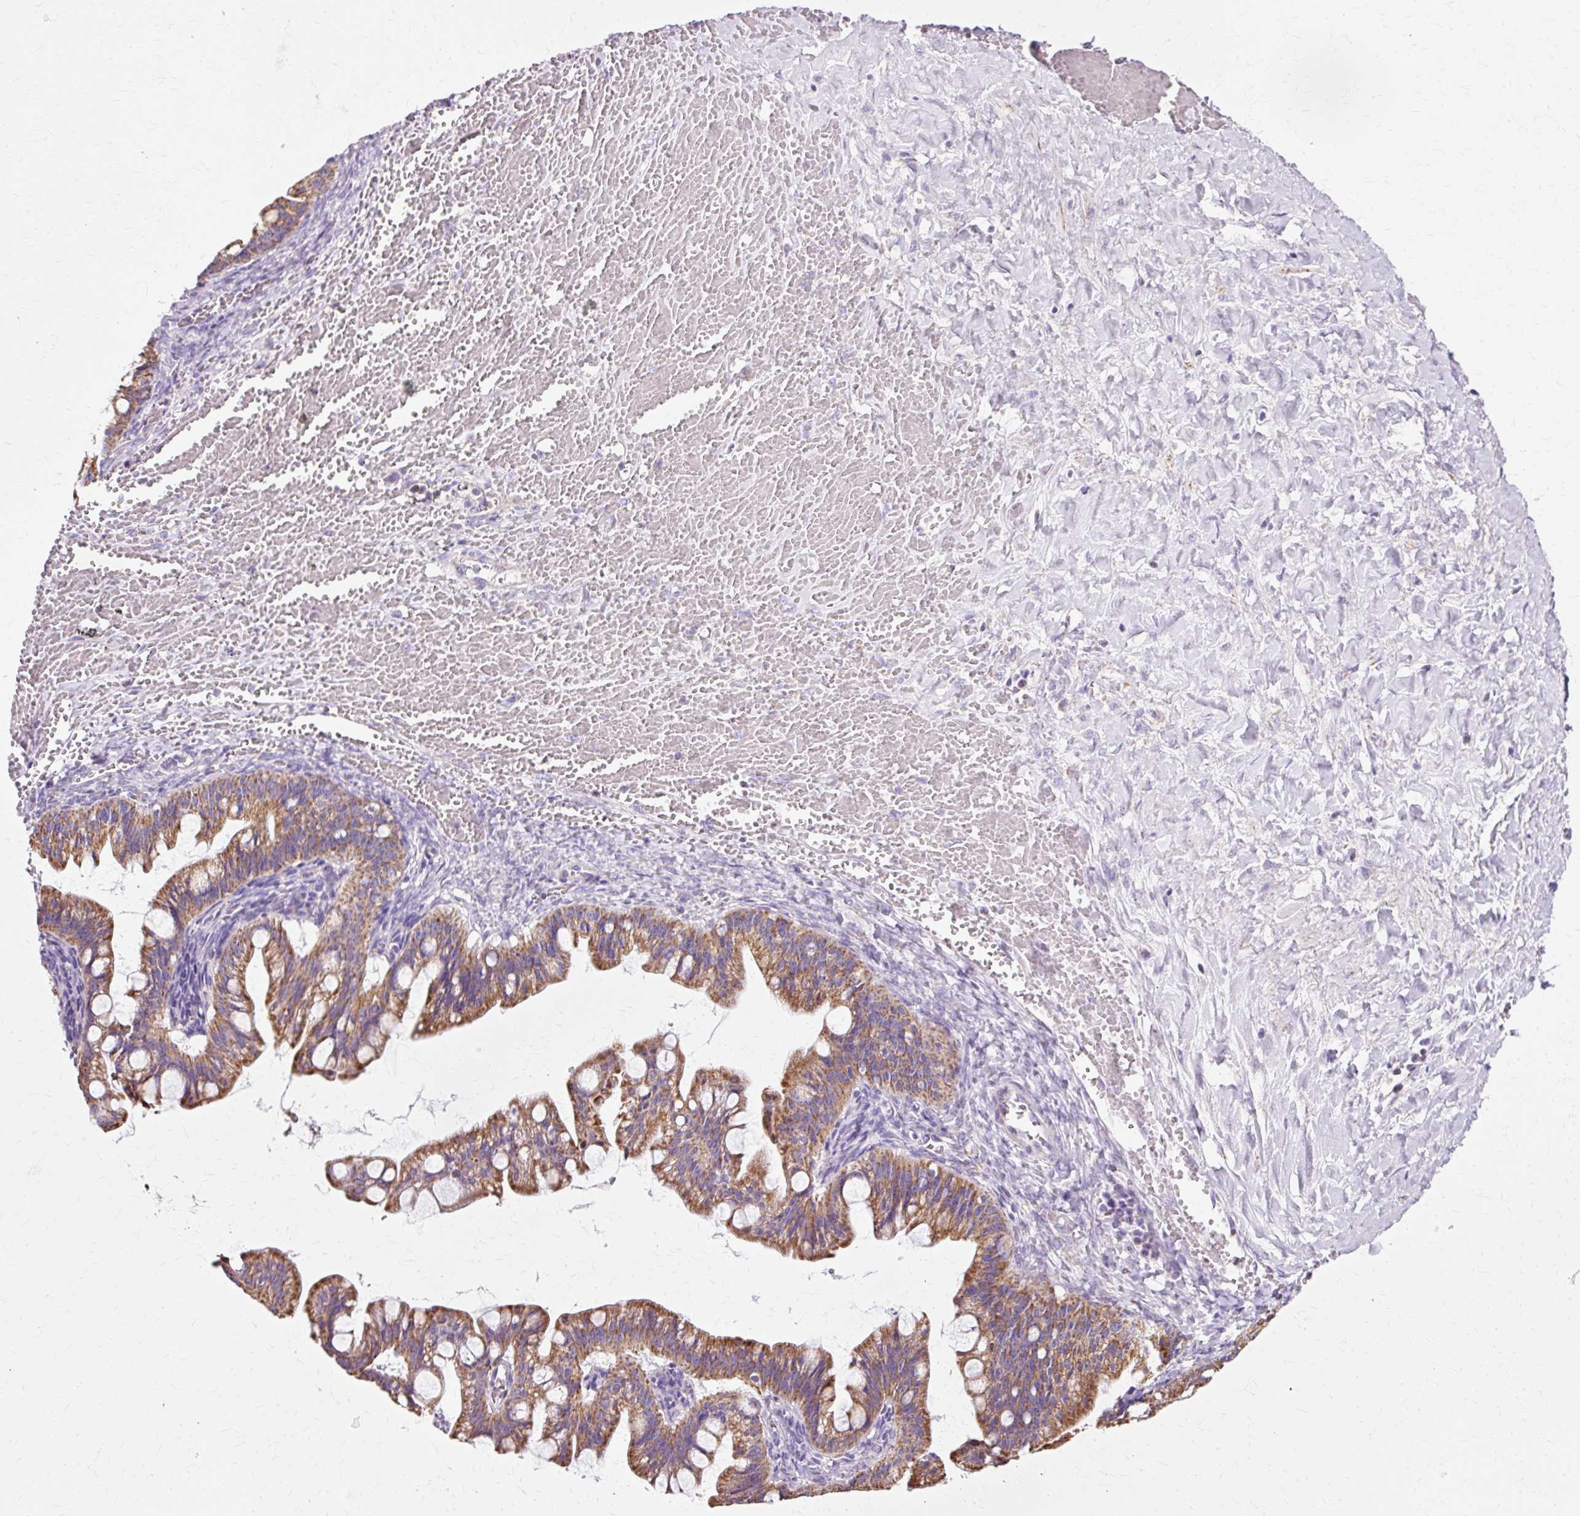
{"staining": {"intensity": "moderate", "quantity": ">75%", "location": "cytoplasmic/membranous"}, "tissue": "ovarian cancer", "cell_type": "Tumor cells", "image_type": "cancer", "snomed": [{"axis": "morphology", "description": "Cystadenocarcinoma, mucinous, NOS"}, {"axis": "topography", "description": "Ovary"}], "caption": "This histopathology image demonstrates ovarian cancer stained with immunohistochemistry (IHC) to label a protein in brown. The cytoplasmic/membranous of tumor cells show moderate positivity for the protein. Nuclei are counter-stained blue.", "gene": "ATP5PO", "patient": {"sex": "female", "age": 73}}